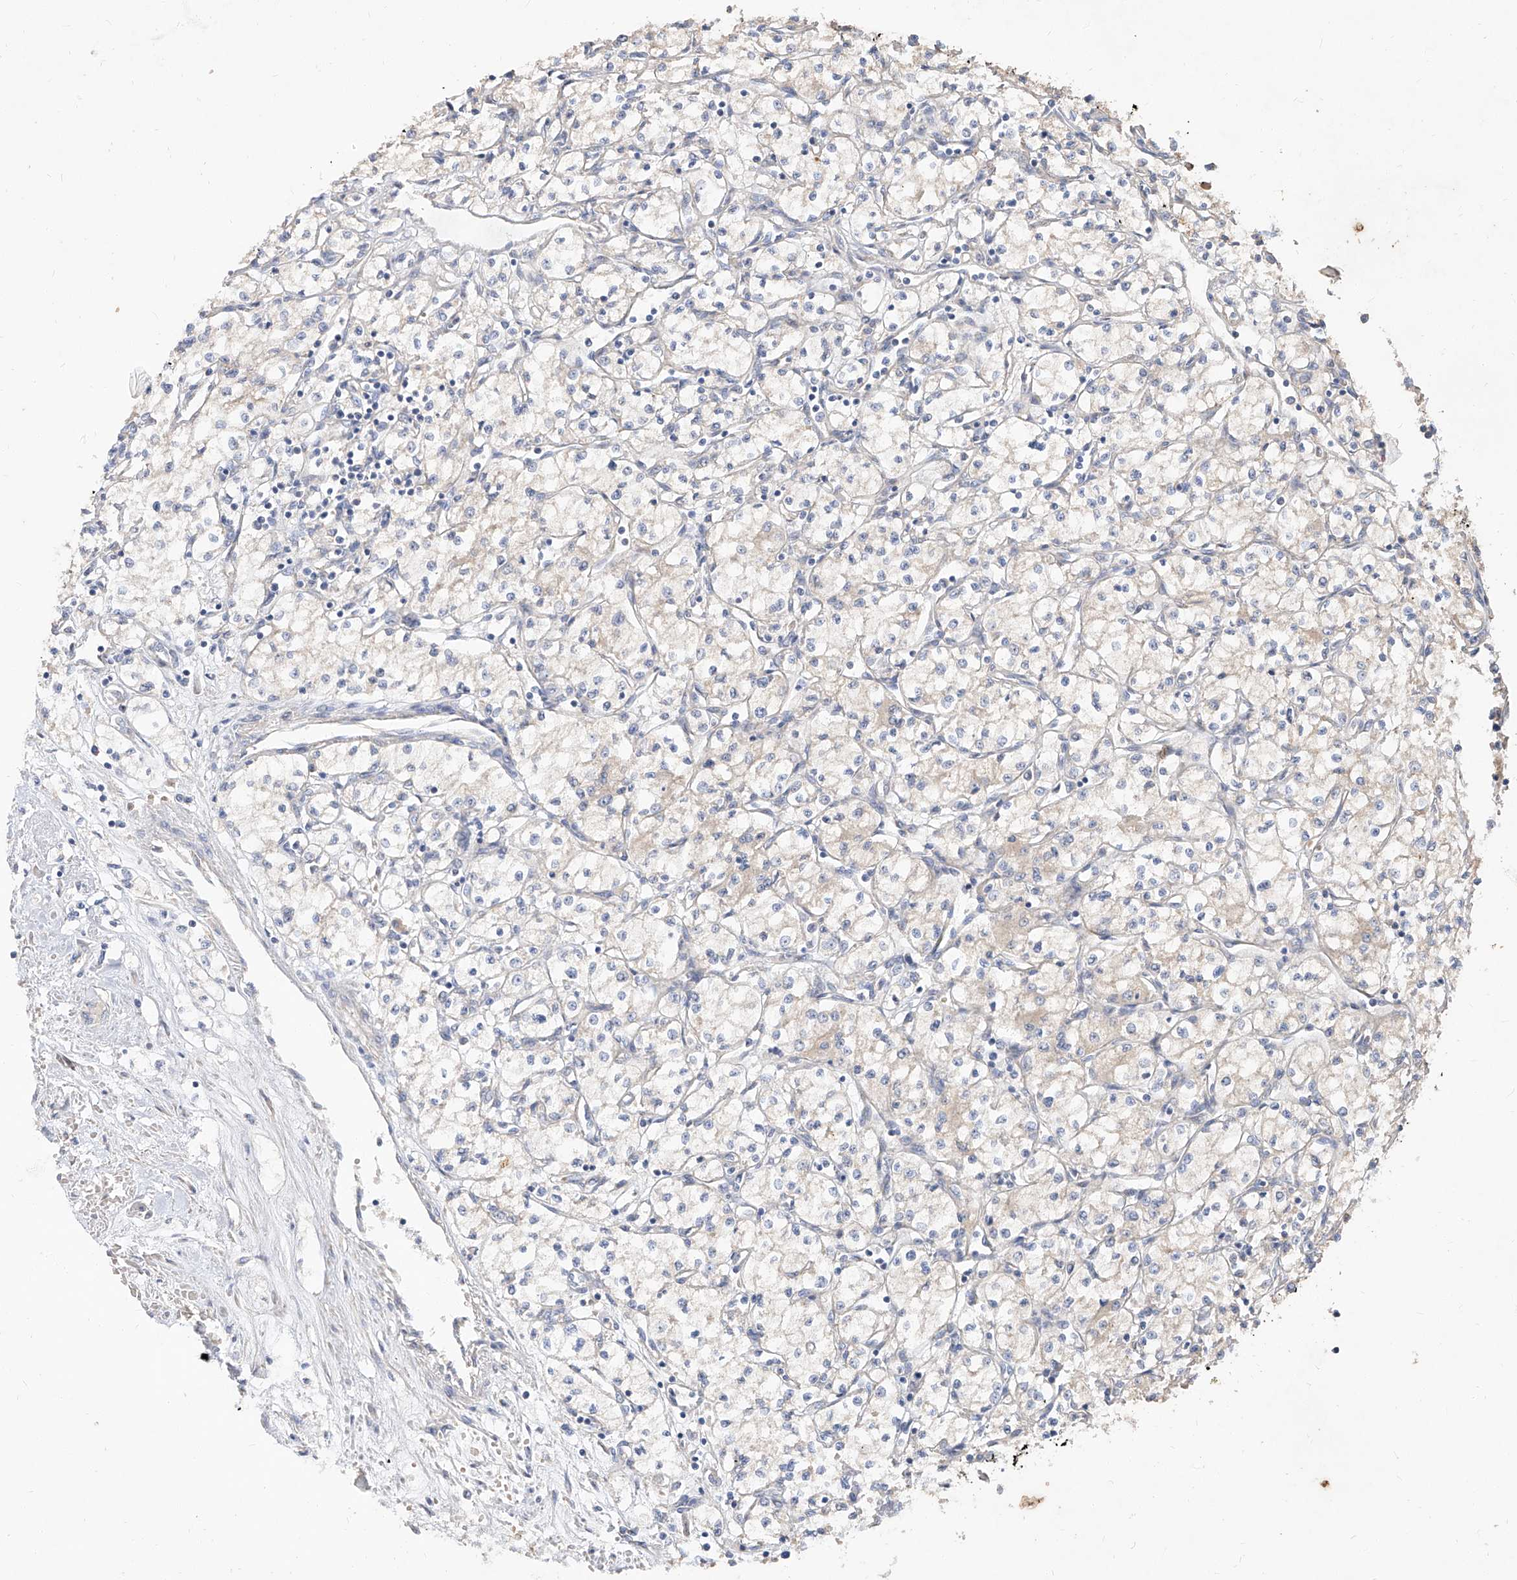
{"staining": {"intensity": "negative", "quantity": "none", "location": "none"}, "tissue": "renal cancer", "cell_type": "Tumor cells", "image_type": "cancer", "snomed": [{"axis": "morphology", "description": "Adenocarcinoma, NOS"}, {"axis": "topography", "description": "Kidney"}], "caption": "A photomicrograph of adenocarcinoma (renal) stained for a protein shows no brown staining in tumor cells. Brightfield microscopy of IHC stained with DAB (brown) and hematoxylin (blue), captured at high magnification.", "gene": "DIRAS3", "patient": {"sex": "male", "age": 59}}